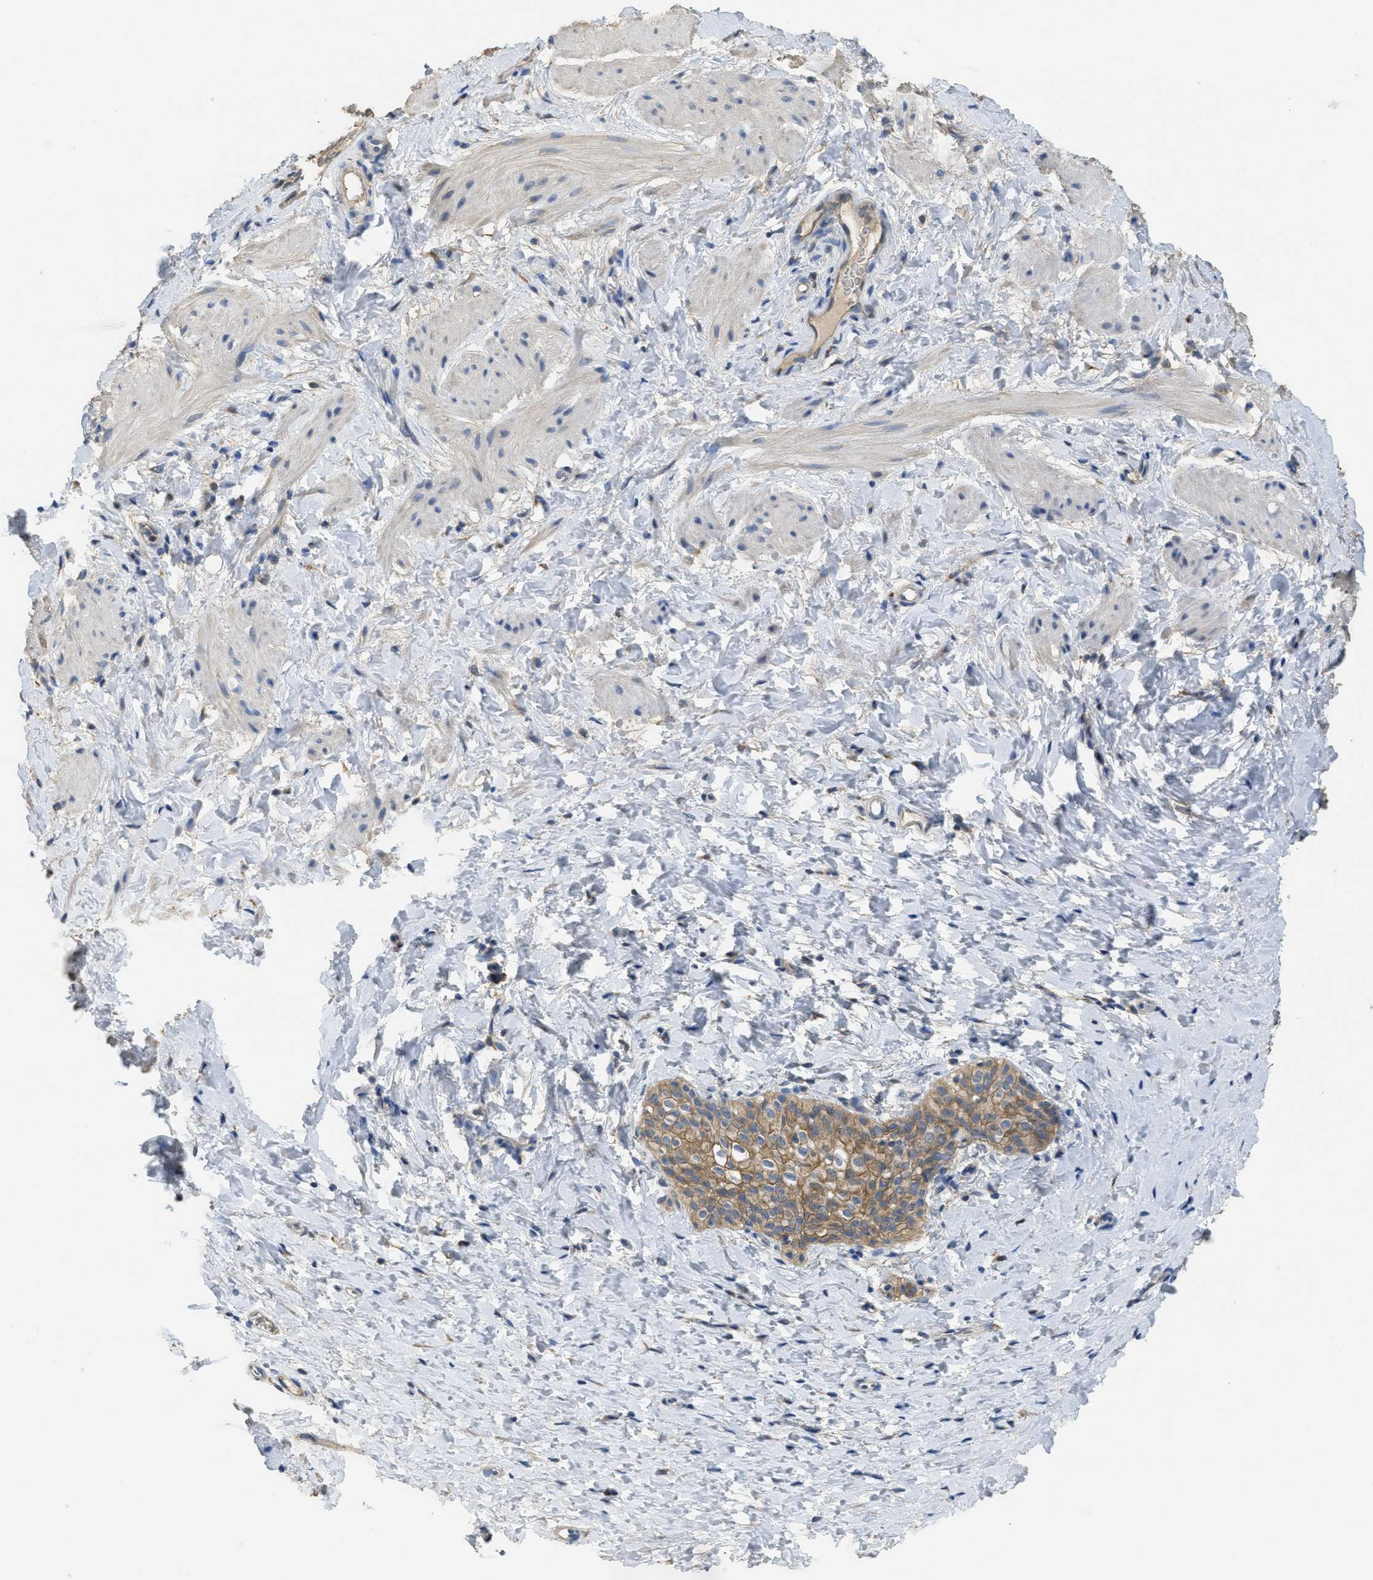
{"staining": {"intensity": "weak", "quantity": "<25%", "location": "cytoplasmic/membranous"}, "tissue": "smooth muscle", "cell_type": "Smooth muscle cells", "image_type": "normal", "snomed": [{"axis": "morphology", "description": "Normal tissue, NOS"}, {"axis": "topography", "description": "Smooth muscle"}], "caption": "Immunohistochemistry (IHC) image of benign smooth muscle: human smooth muscle stained with DAB displays no significant protein positivity in smooth muscle cells. (Immunohistochemistry, brightfield microscopy, high magnification).", "gene": "SFXN2", "patient": {"sex": "male", "age": 16}}